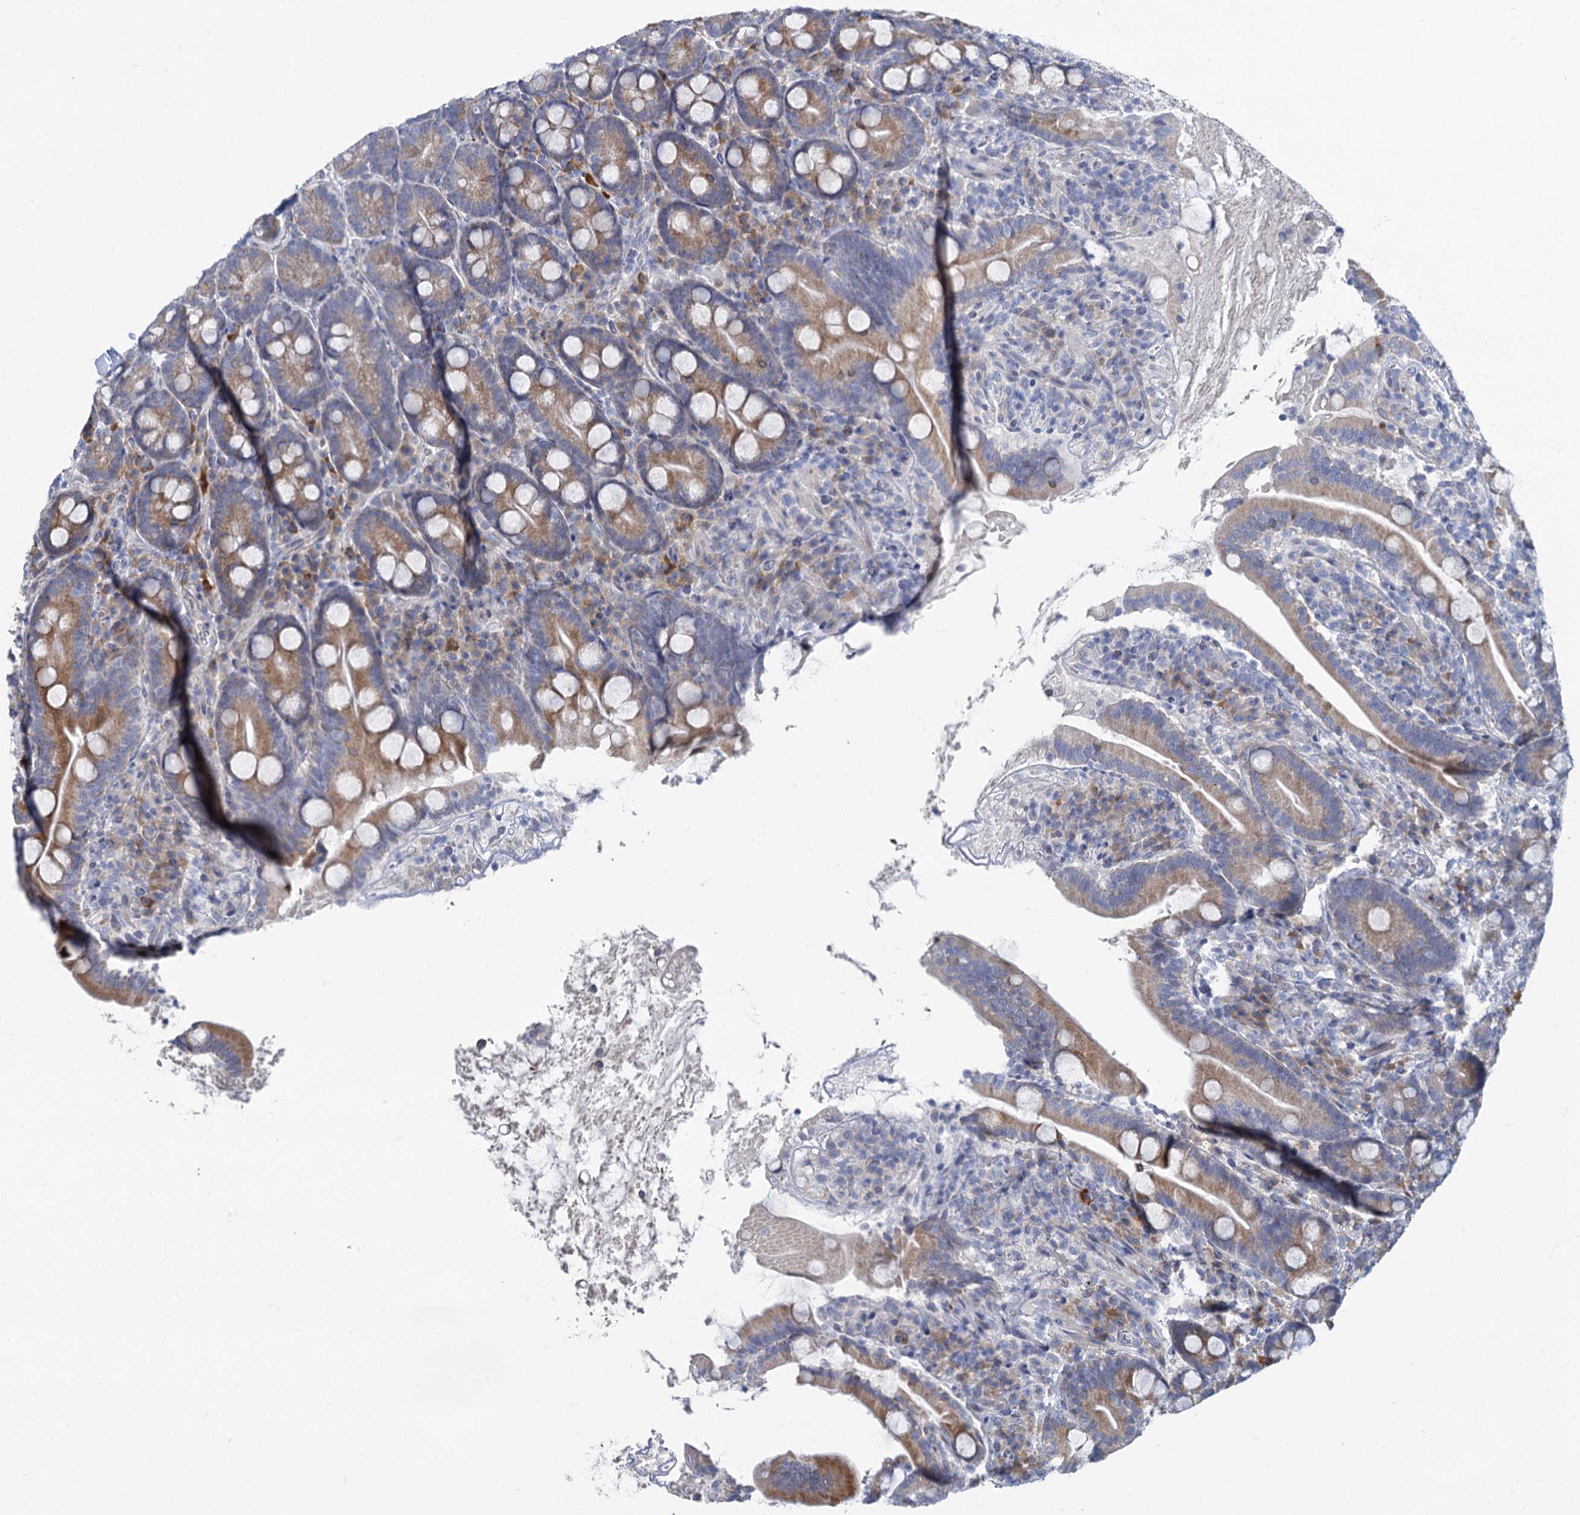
{"staining": {"intensity": "moderate", "quantity": ">75%", "location": "cytoplasmic/membranous"}, "tissue": "duodenum", "cell_type": "Glandular cells", "image_type": "normal", "snomed": [{"axis": "morphology", "description": "Normal tissue, NOS"}, {"axis": "topography", "description": "Duodenum"}], "caption": "Immunohistochemistry (DAB (3,3'-diaminobenzidine)) staining of normal duodenum exhibits moderate cytoplasmic/membranous protein staining in approximately >75% of glandular cells.", "gene": "PRSS35", "patient": {"sex": "male", "age": 35}}